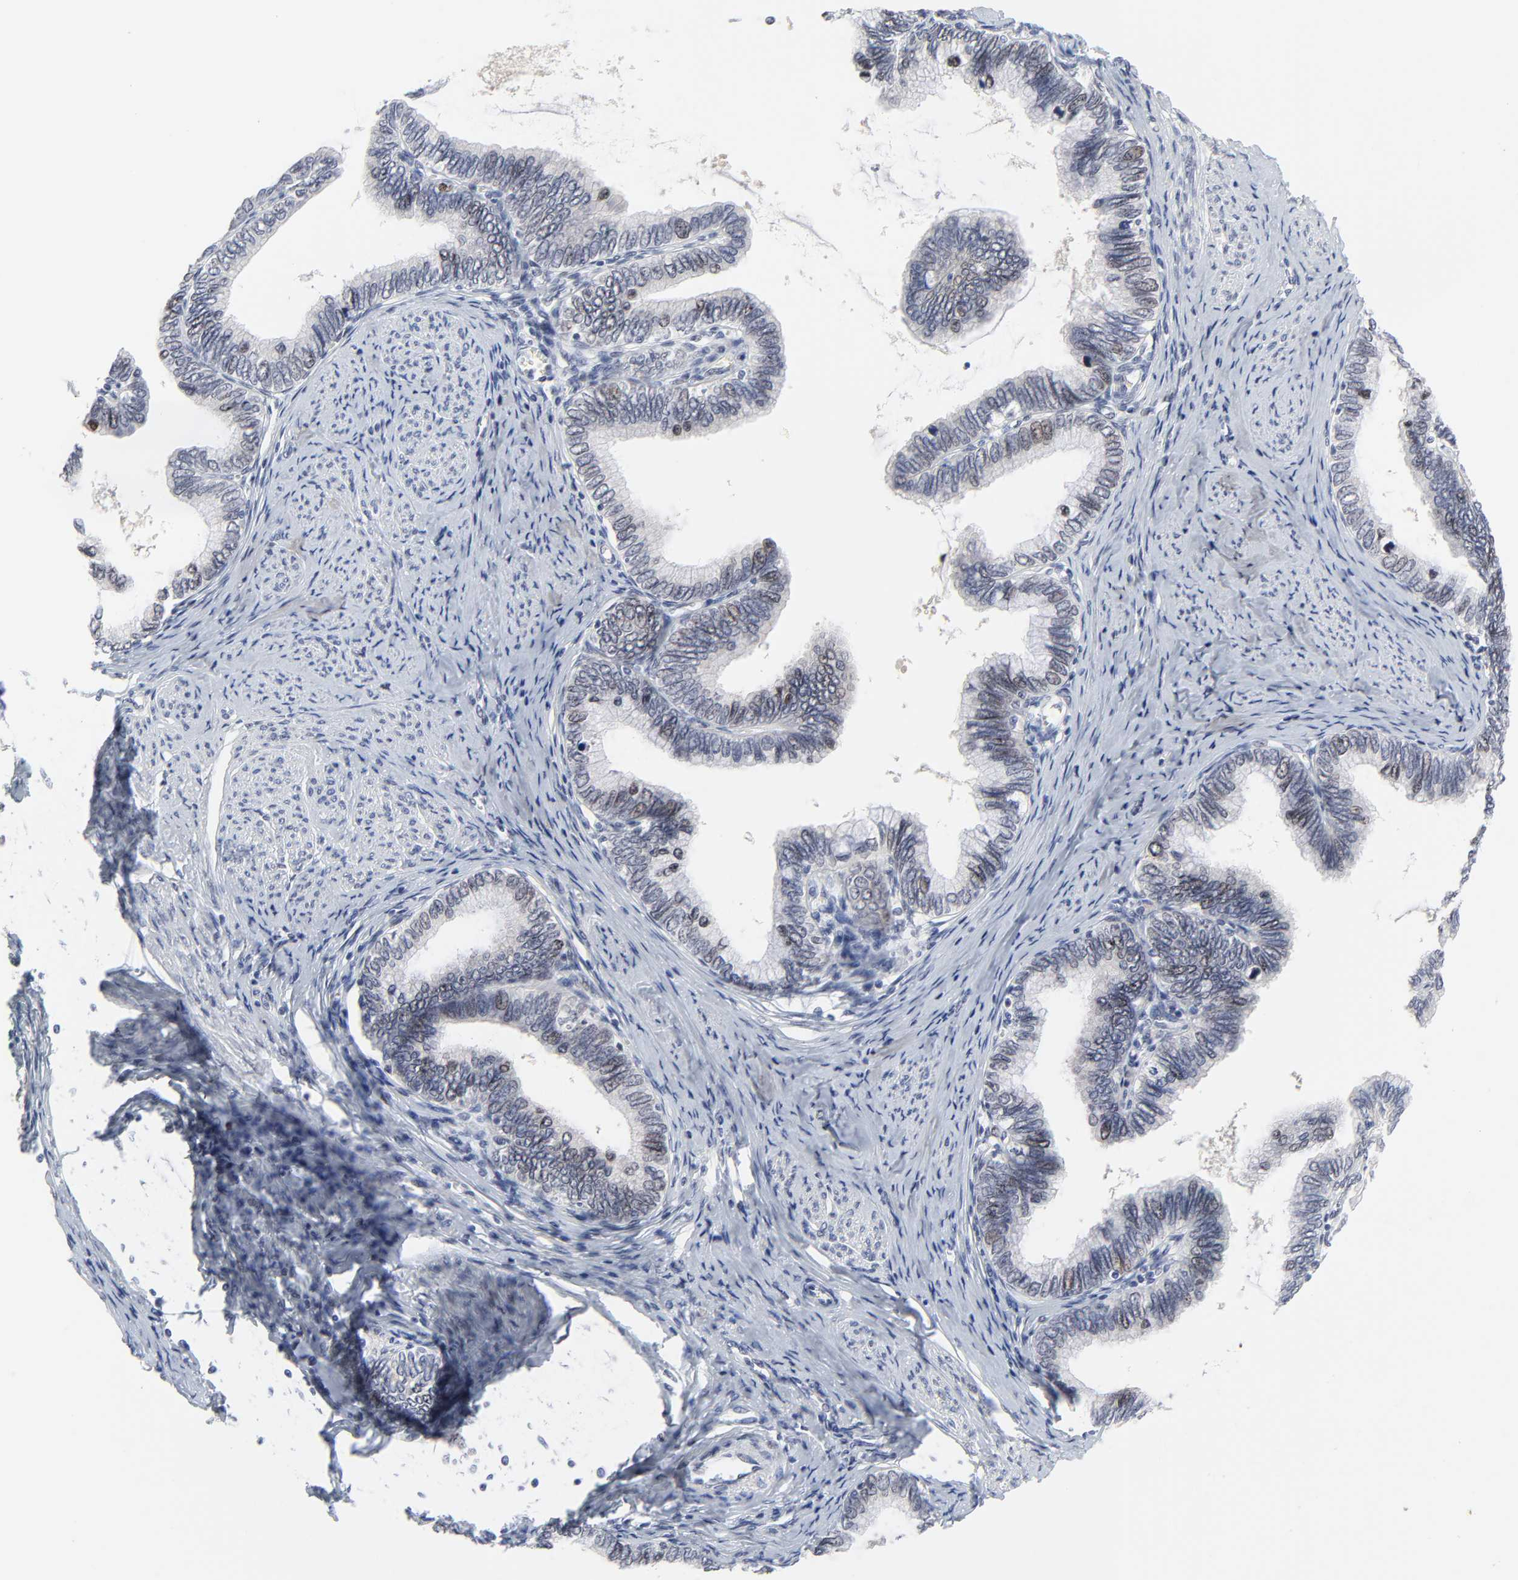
{"staining": {"intensity": "weak", "quantity": "<25%", "location": "nuclear"}, "tissue": "cervical cancer", "cell_type": "Tumor cells", "image_type": "cancer", "snomed": [{"axis": "morphology", "description": "Adenocarcinoma, NOS"}, {"axis": "topography", "description": "Cervix"}], "caption": "High power microscopy histopathology image of an IHC image of adenocarcinoma (cervical), revealing no significant expression in tumor cells. (DAB (3,3'-diaminobenzidine) immunohistochemistry (IHC) with hematoxylin counter stain).", "gene": "ZNF589", "patient": {"sex": "female", "age": 49}}